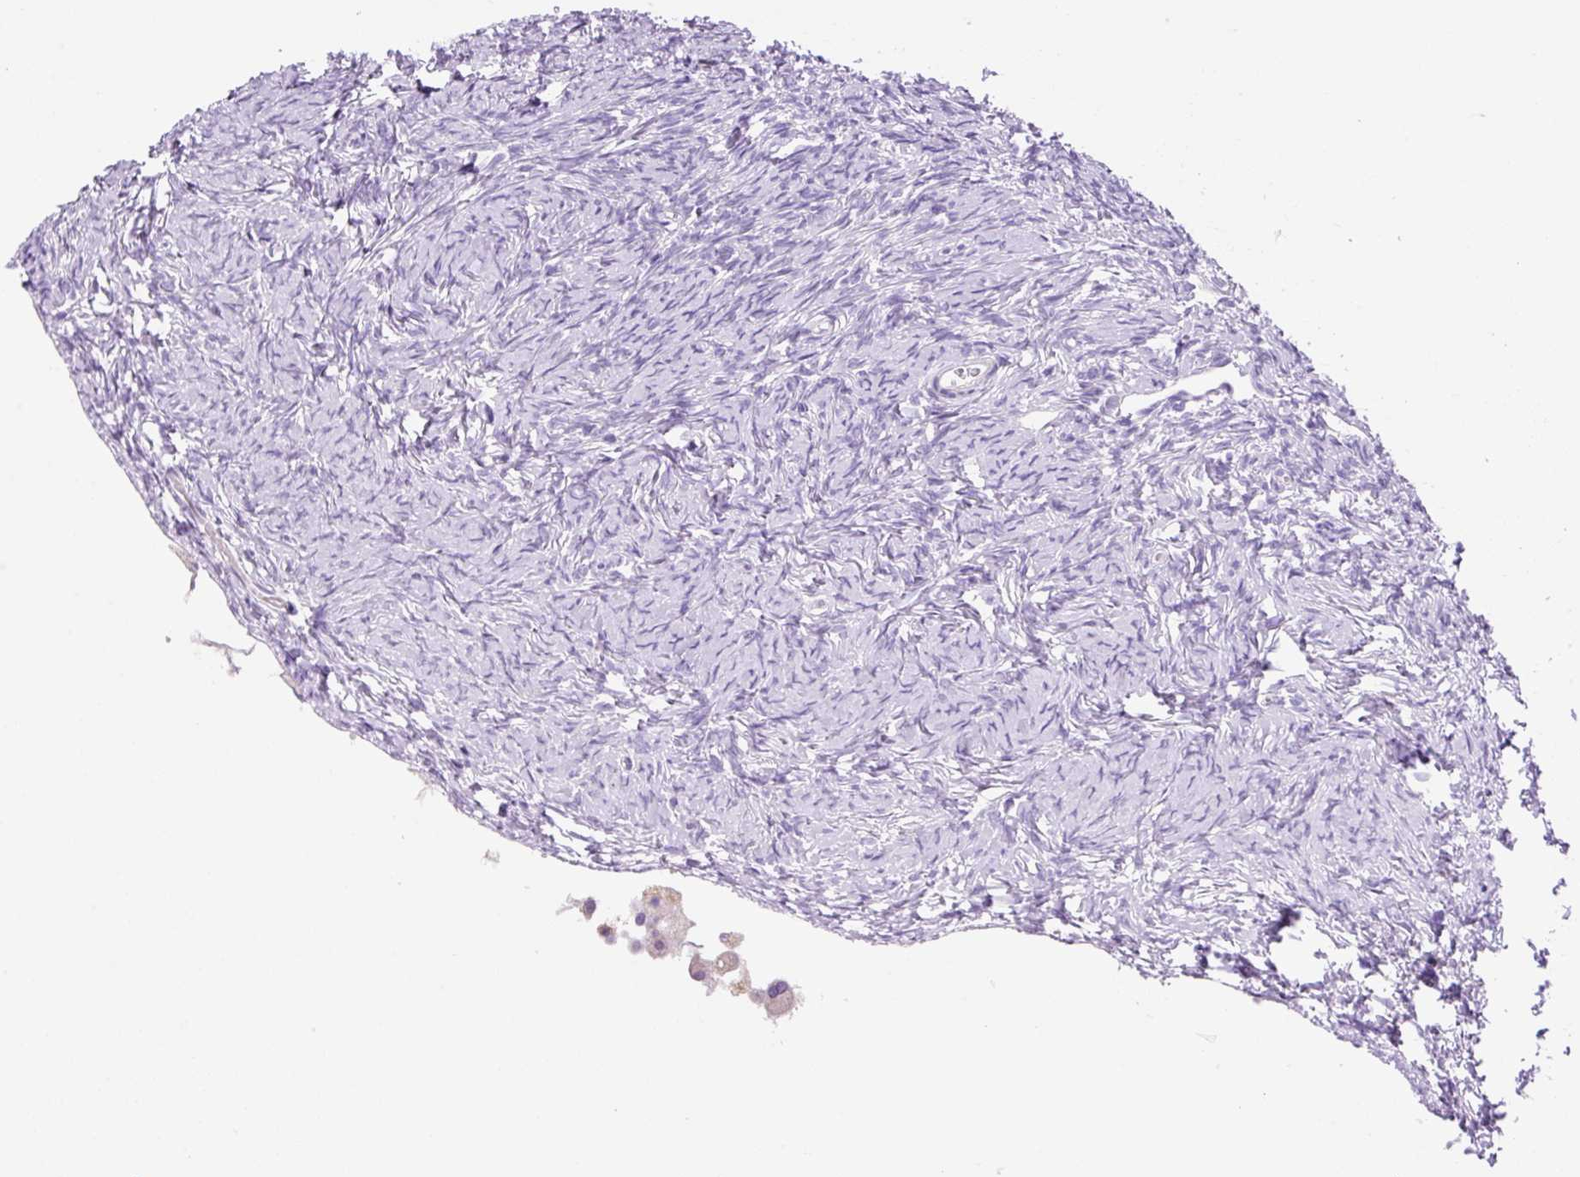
{"staining": {"intensity": "negative", "quantity": "none", "location": "none"}, "tissue": "ovary", "cell_type": "Ovarian stroma cells", "image_type": "normal", "snomed": [{"axis": "morphology", "description": "Normal tissue, NOS"}, {"axis": "topography", "description": "Ovary"}], "caption": "IHC of benign human ovary shows no expression in ovarian stroma cells. (DAB immunohistochemistry (IHC), high magnification).", "gene": "NDST3", "patient": {"sex": "female", "age": 51}}